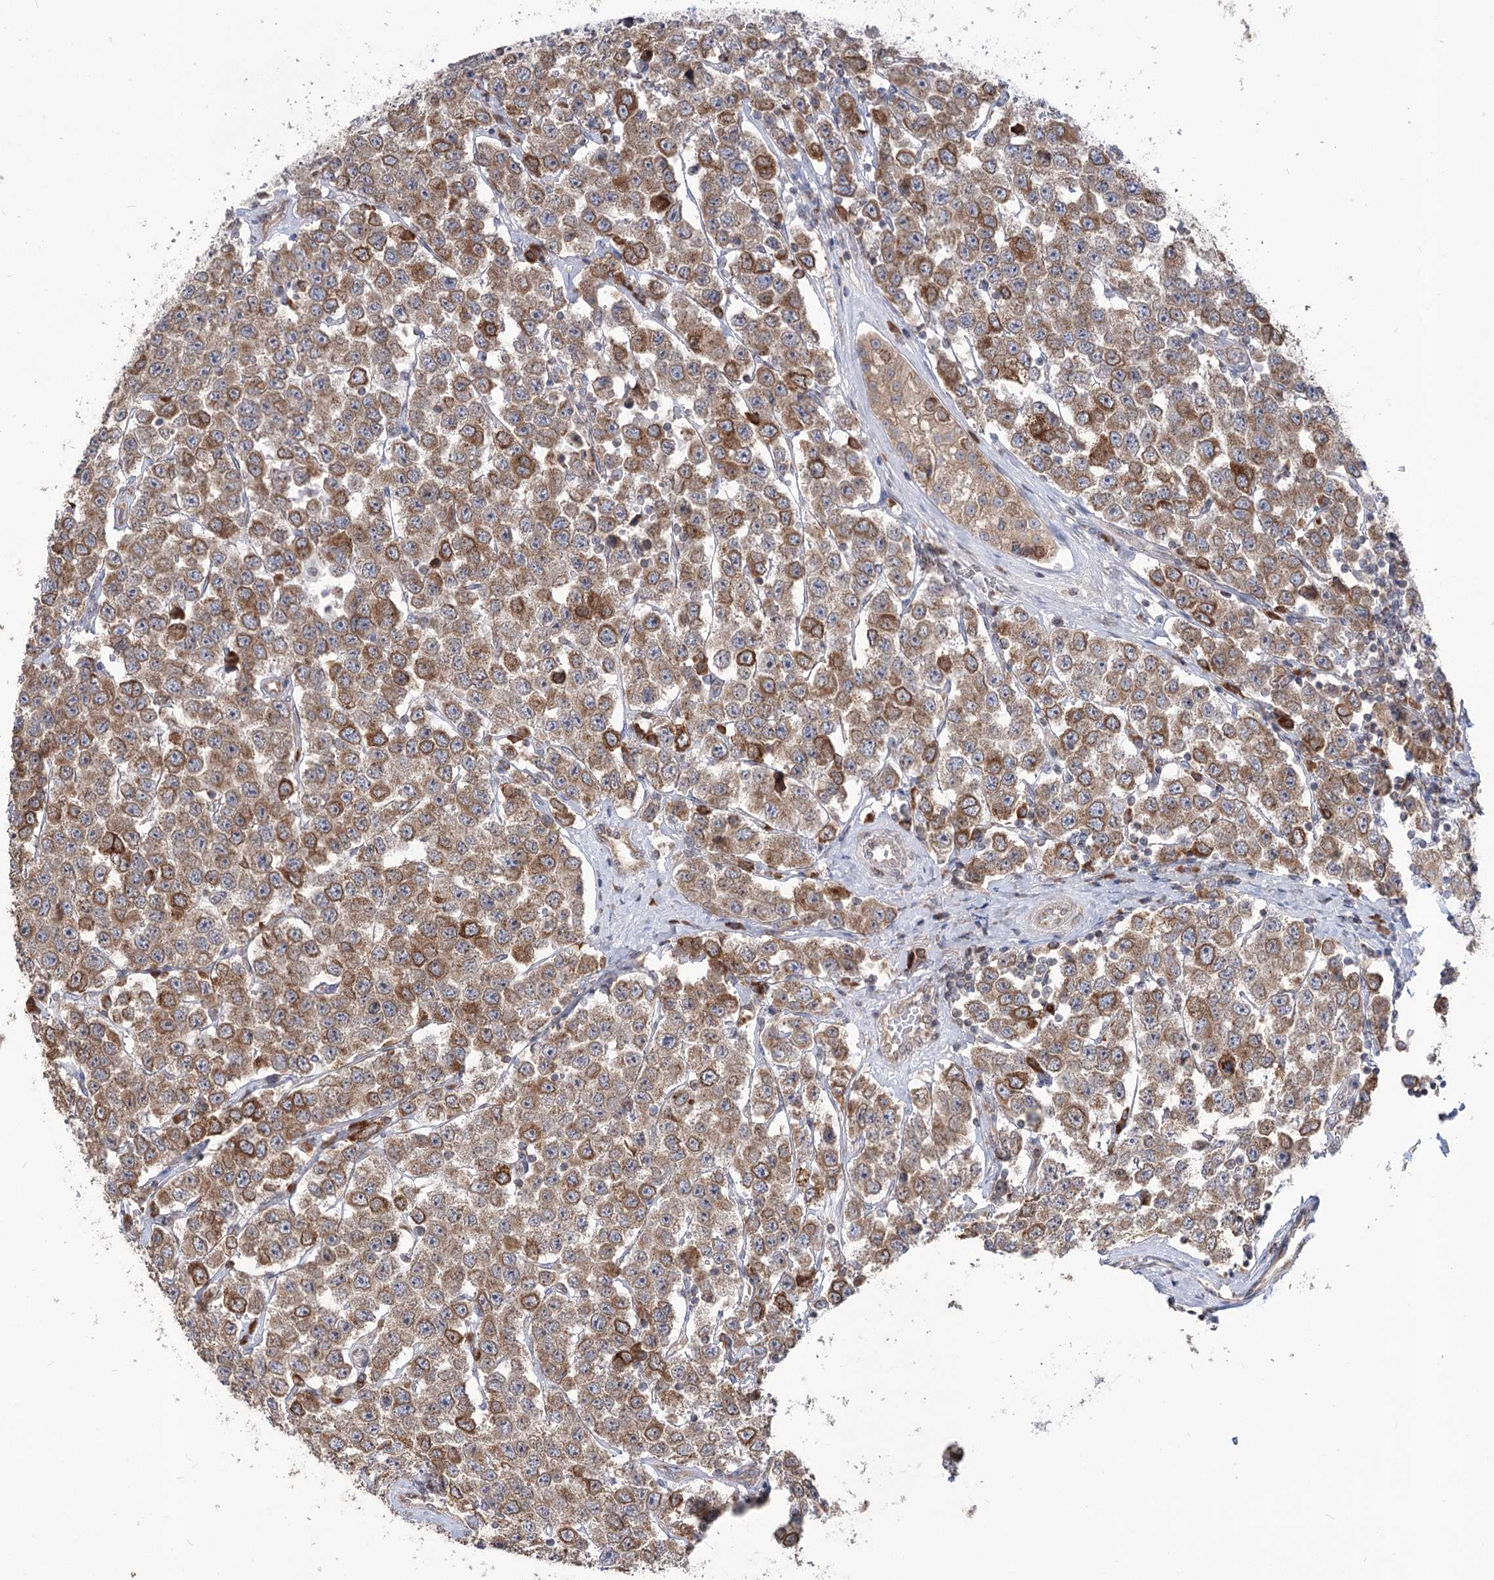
{"staining": {"intensity": "moderate", "quantity": ">75%", "location": "cytoplasmic/membranous"}, "tissue": "testis cancer", "cell_type": "Tumor cells", "image_type": "cancer", "snomed": [{"axis": "morphology", "description": "Seminoma, NOS"}, {"axis": "topography", "description": "Testis"}], "caption": "DAB (3,3'-diaminobenzidine) immunohistochemical staining of human seminoma (testis) exhibits moderate cytoplasmic/membranous protein positivity in about >75% of tumor cells. The staining was performed using DAB (3,3'-diaminobenzidine), with brown indicating positive protein expression. Nuclei are stained blue with hematoxylin.", "gene": "STT3B", "patient": {"sex": "male", "age": 28}}